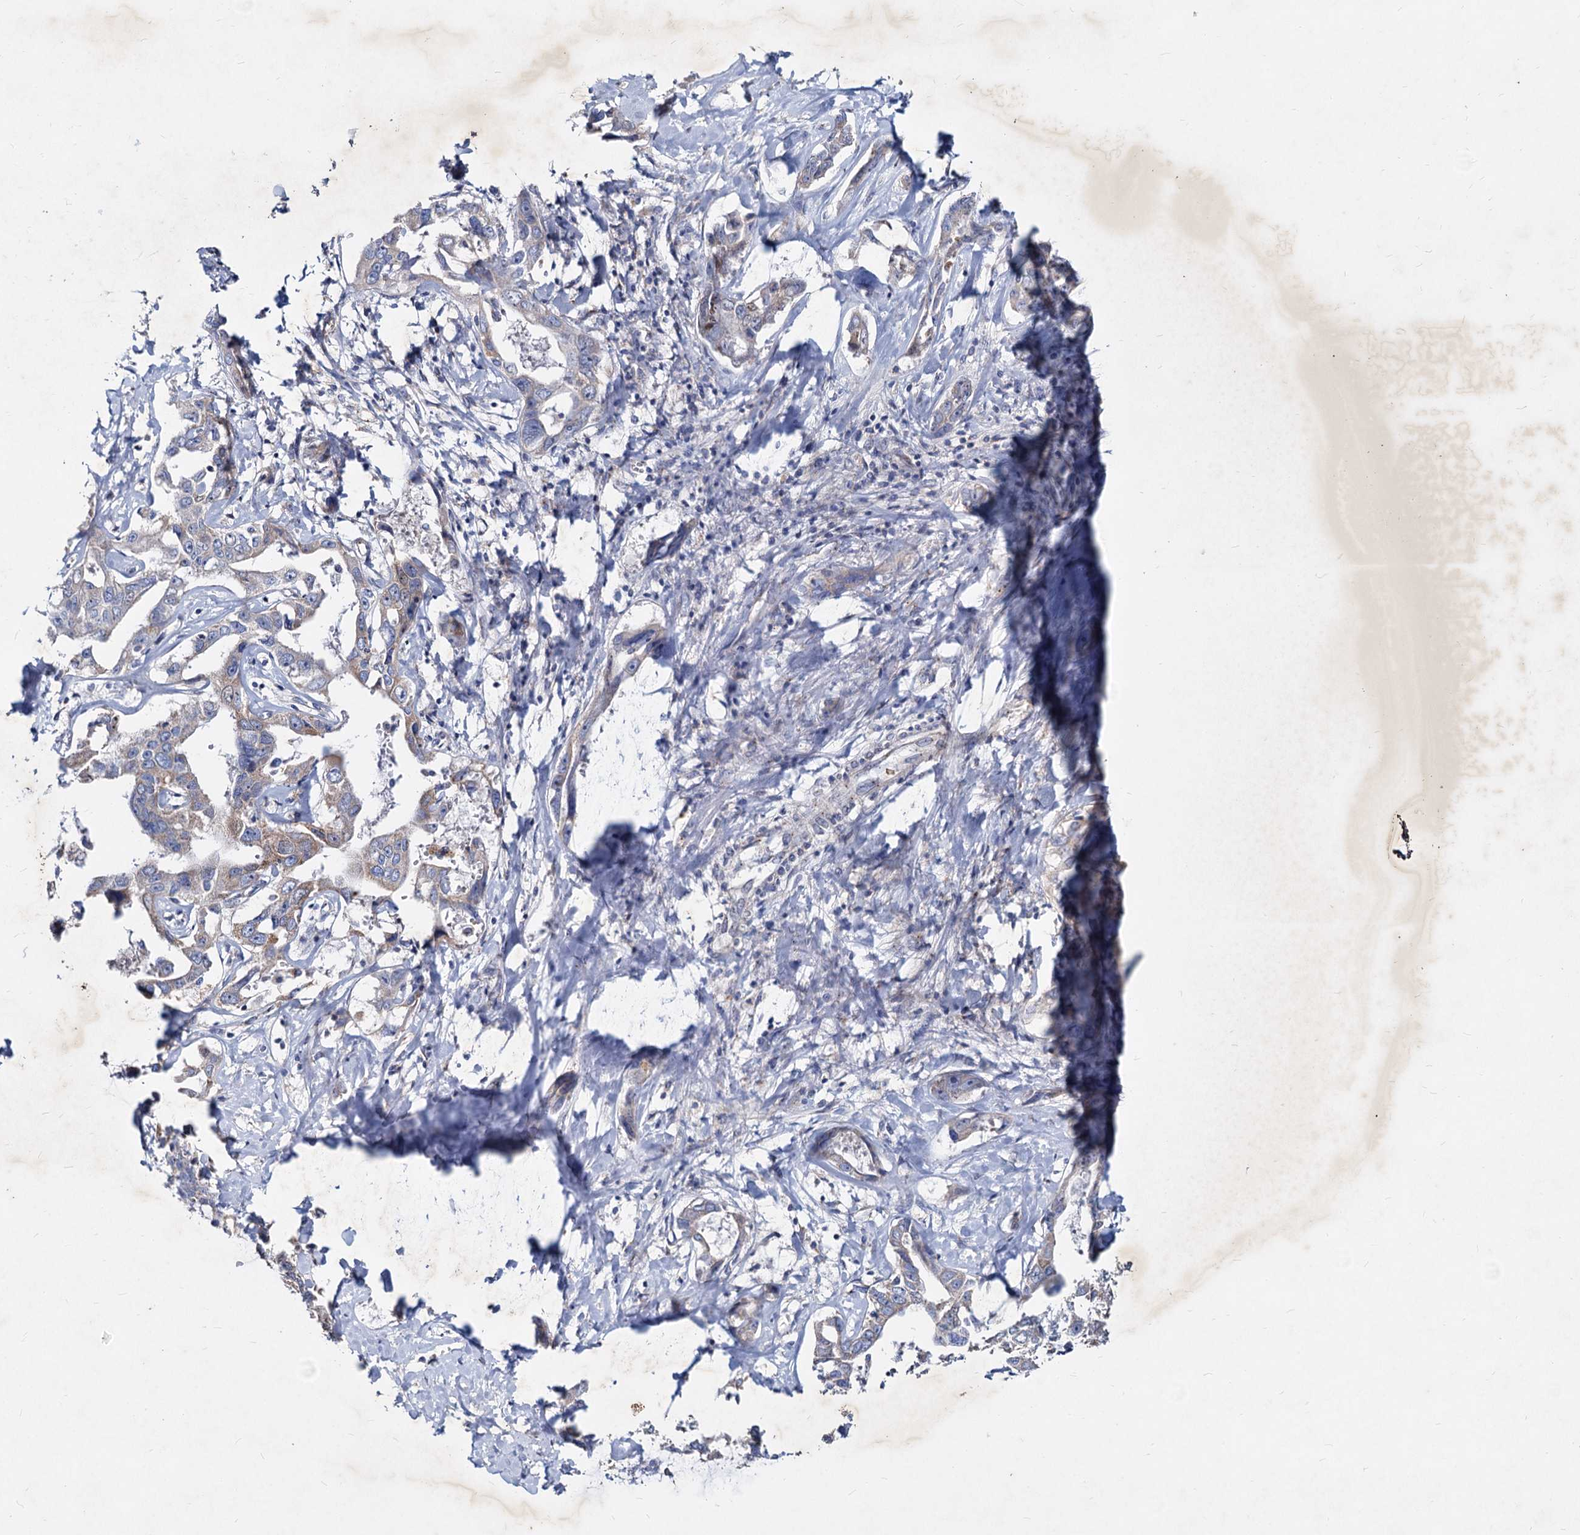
{"staining": {"intensity": "weak", "quantity": "<25%", "location": "cytoplasmic/membranous"}, "tissue": "liver cancer", "cell_type": "Tumor cells", "image_type": "cancer", "snomed": [{"axis": "morphology", "description": "Cholangiocarcinoma"}, {"axis": "topography", "description": "Liver"}], "caption": "The micrograph demonstrates no staining of tumor cells in liver cancer (cholangiocarcinoma).", "gene": "AGBL4", "patient": {"sex": "male", "age": 59}}